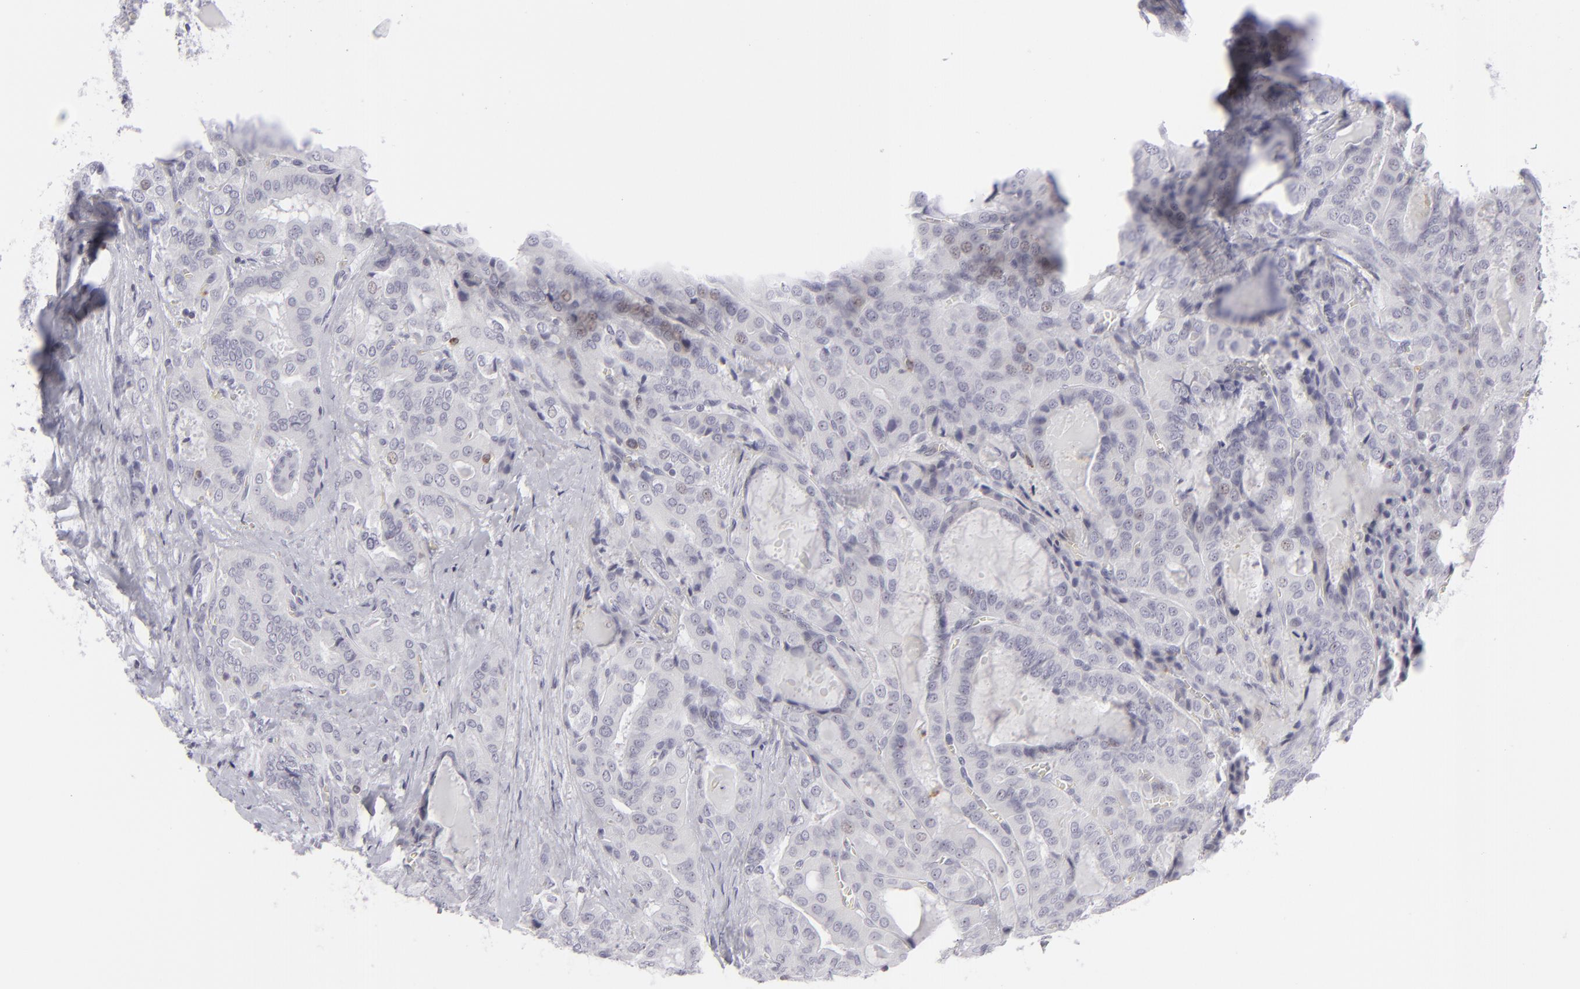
{"staining": {"intensity": "negative", "quantity": "none", "location": "none"}, "tissue": "thyroid cancer", "cell_type": "Tumor cells", "image_type": "cancer", "snomed": [{"axis": "morphology", "description": "Papillary adenocarcinoma, NOS"}, {"axis": "topography", "description": "Thyroid gland"}], "caption": "Immunohistochemistry histopathology image of human papillary adenocarcinoma (thyroid) stained for a protein (brown), which shows no positivity in tumor cells.", "gene": "CD7", "patient": {"sex": "female", "age": 71}}